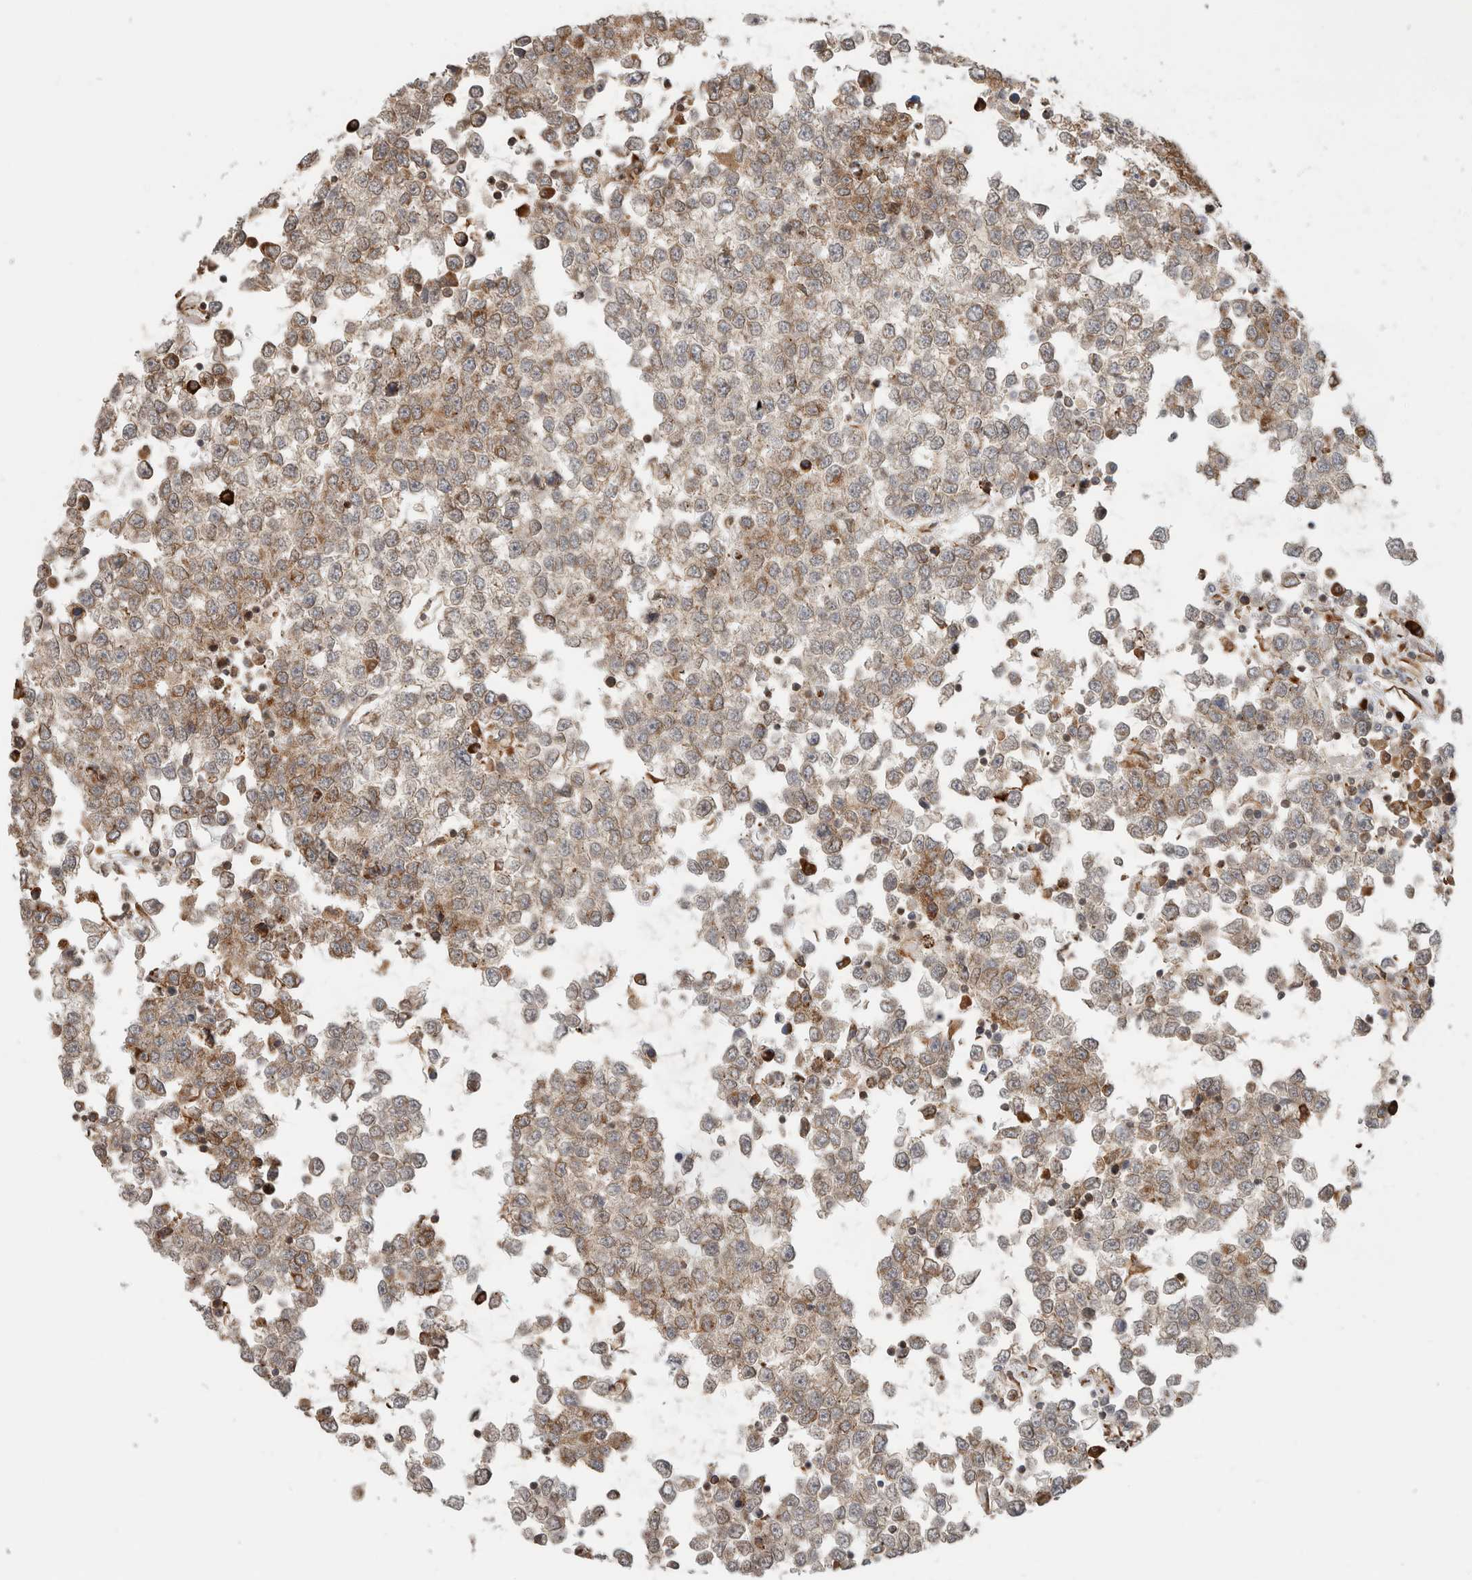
{"staining": {"intensity": "moderate", "quantity": "25%-75%", "location": "cytoplasmic/membranous"}, "tissue": "testis cancer", "cell_type": "Tumor cells", "image_type": "cancer", "snomed": [{"axis": "morphology", "description": "Seminoma, NOS"}, {"axis": "topography", "description": "Testis"}], "caption": "This photomicrograph displays IHC staining of human testis cancer (seminoma), with medium moderate cytoplasmic/membranous staining in about 25%-75% of tumor cells.", "gene": "MS4A7", "patient": {"sex": "male", "age": 65}}